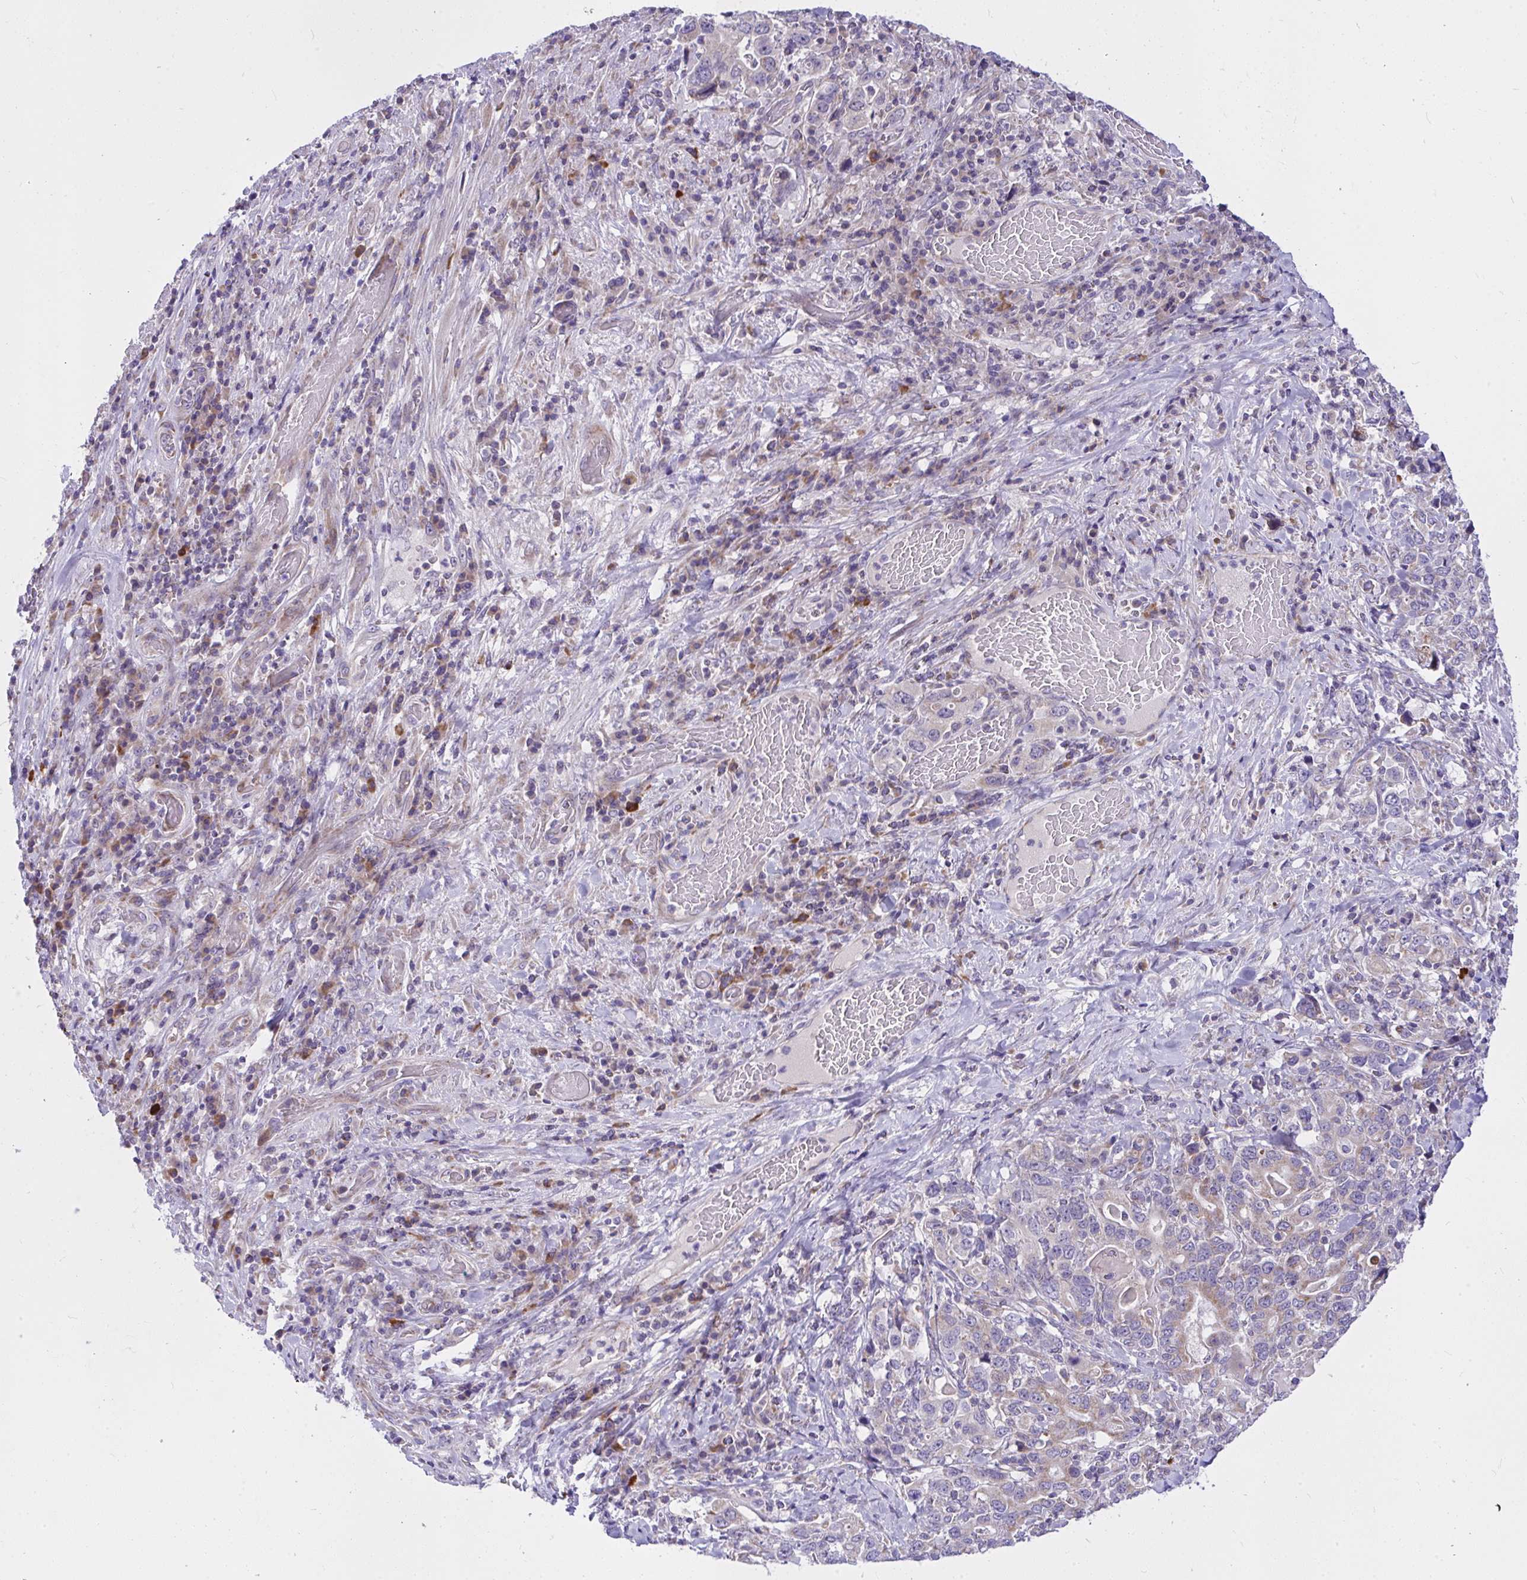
{"staining": {"intensity": "weak", "quantity": "25%-75%", "location": "cytoplasmic/membranous"}, "tissue": "stomach cancer", "cell_type": "Tumor cells", "image_type": "cancer", "snomed": [{"axis": "morphology", "description": "Adenocarcinoma, NOS"}, {"axis": "topography", "description": "Stomach, upper"}, {"axis": "topography", "description": "Stomach"}], "caption": "The histopathology image displays immunohistochemical staining of stomach cancer. There is weak cytoplasmic/membranous expression is present in about 25%-75% of tumor cells.", "gene": "CEP63", "patient": {"sex": "male", "age": 62}}